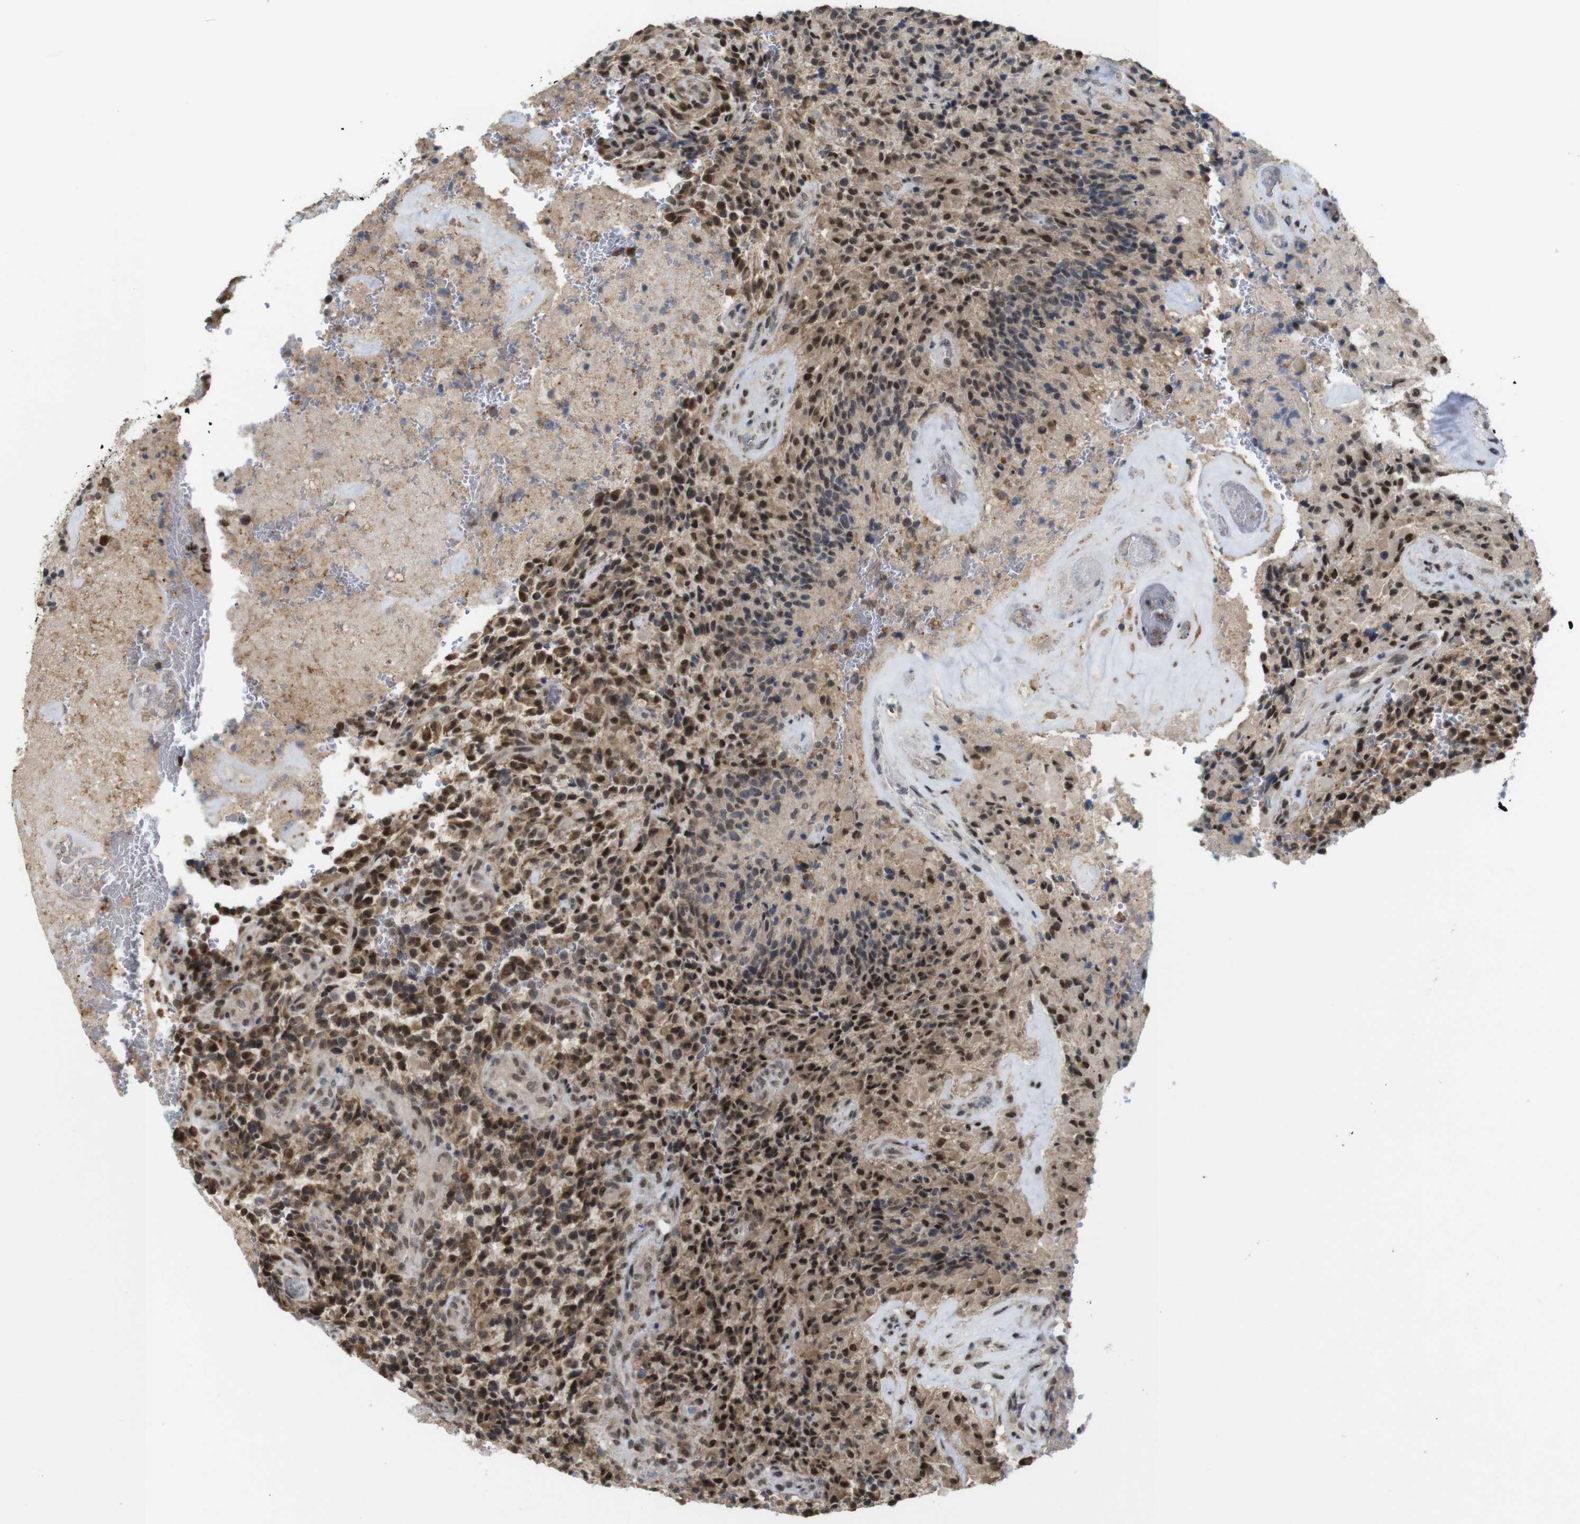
{"staining": {"intensity": "moderate", "quantity": ">75%", "location": "cytoplasmic/membranous,nuclear"}, "tissue": "glioma", "cell_type": "Tumor cells", "image_type": "cancer", "snomed": [{"axis": "morphology", "description": "Glioma, malignant, High grade"}, {"axis": "topography", "description": "Brain"}], "caption": "High-magnification brightfield microscopy of malignant glioma (high-grade) stained with DAB (brown) and counterstained with hematoxylin (blue). tumor cells exhibit moderate cytoplasmic/membranous and nuclear staining is seen in approximately>75% of cells. Nuclei are stained in blue.", "gene": "PNMA8A", "patient": {"sex": "male", "age": 71}}